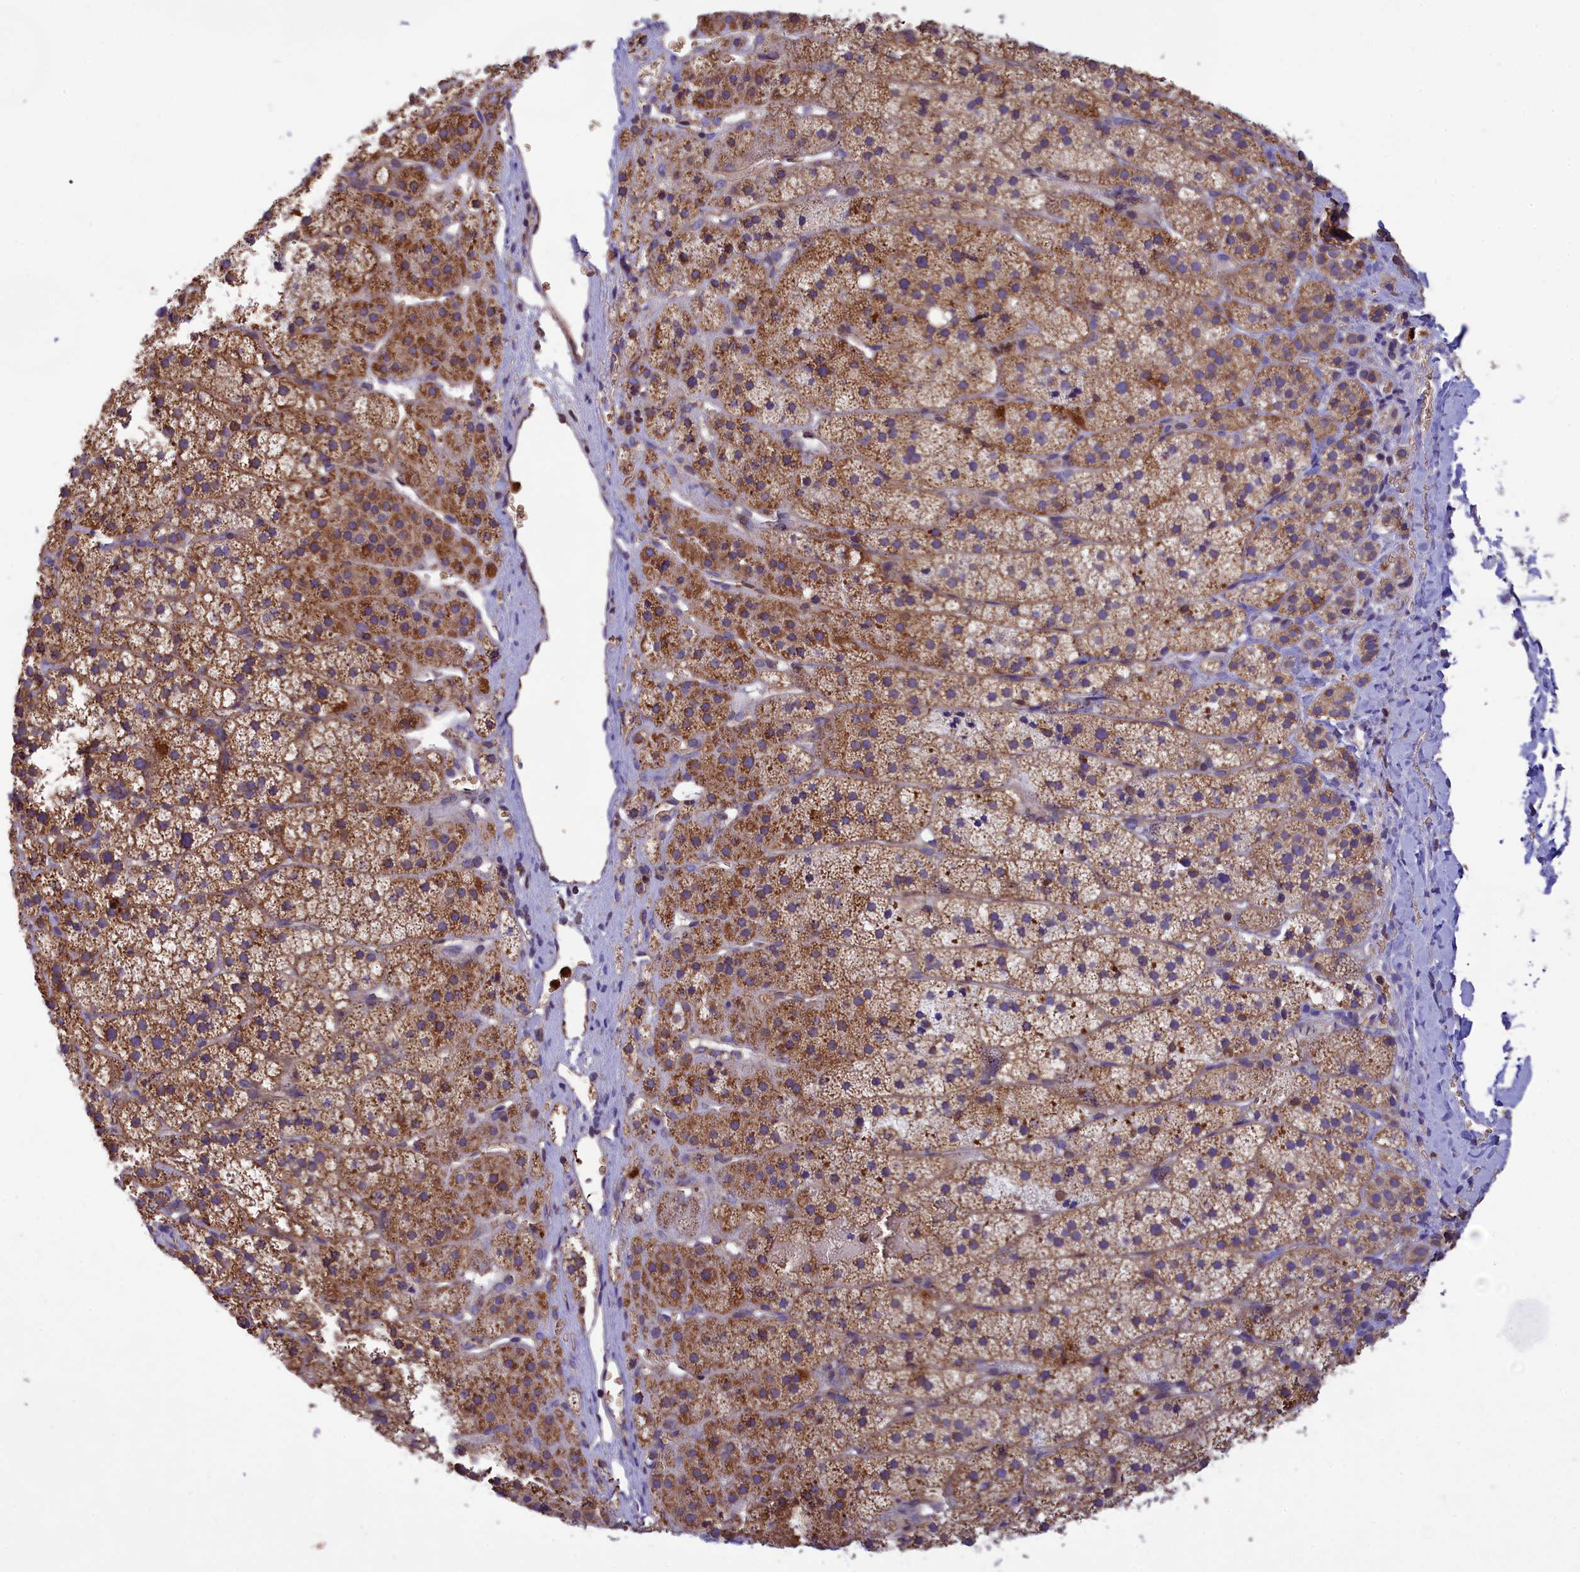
{"staining": {"intensity": "moderate", "quantity": ">75%", "location": "cytoplasmic/membranous"}, "tissue": "adrenal gland", "cell_type": "Glandular cells", "image_type": "normal", "snomed": [{"axis": "morphology", "description": "Normal tissue, NOS"}, {"axis": "topography", "description": "Adrenal gland"}], "caption": "Brown immunohistochemical staining in unremarkable human adrenal gland reveals moderate cytoplasmic/membranous expression in about >75% of glandular cells.", "gene": "PKHD1L1", "patient": {"sex": "female", "age": 44}}